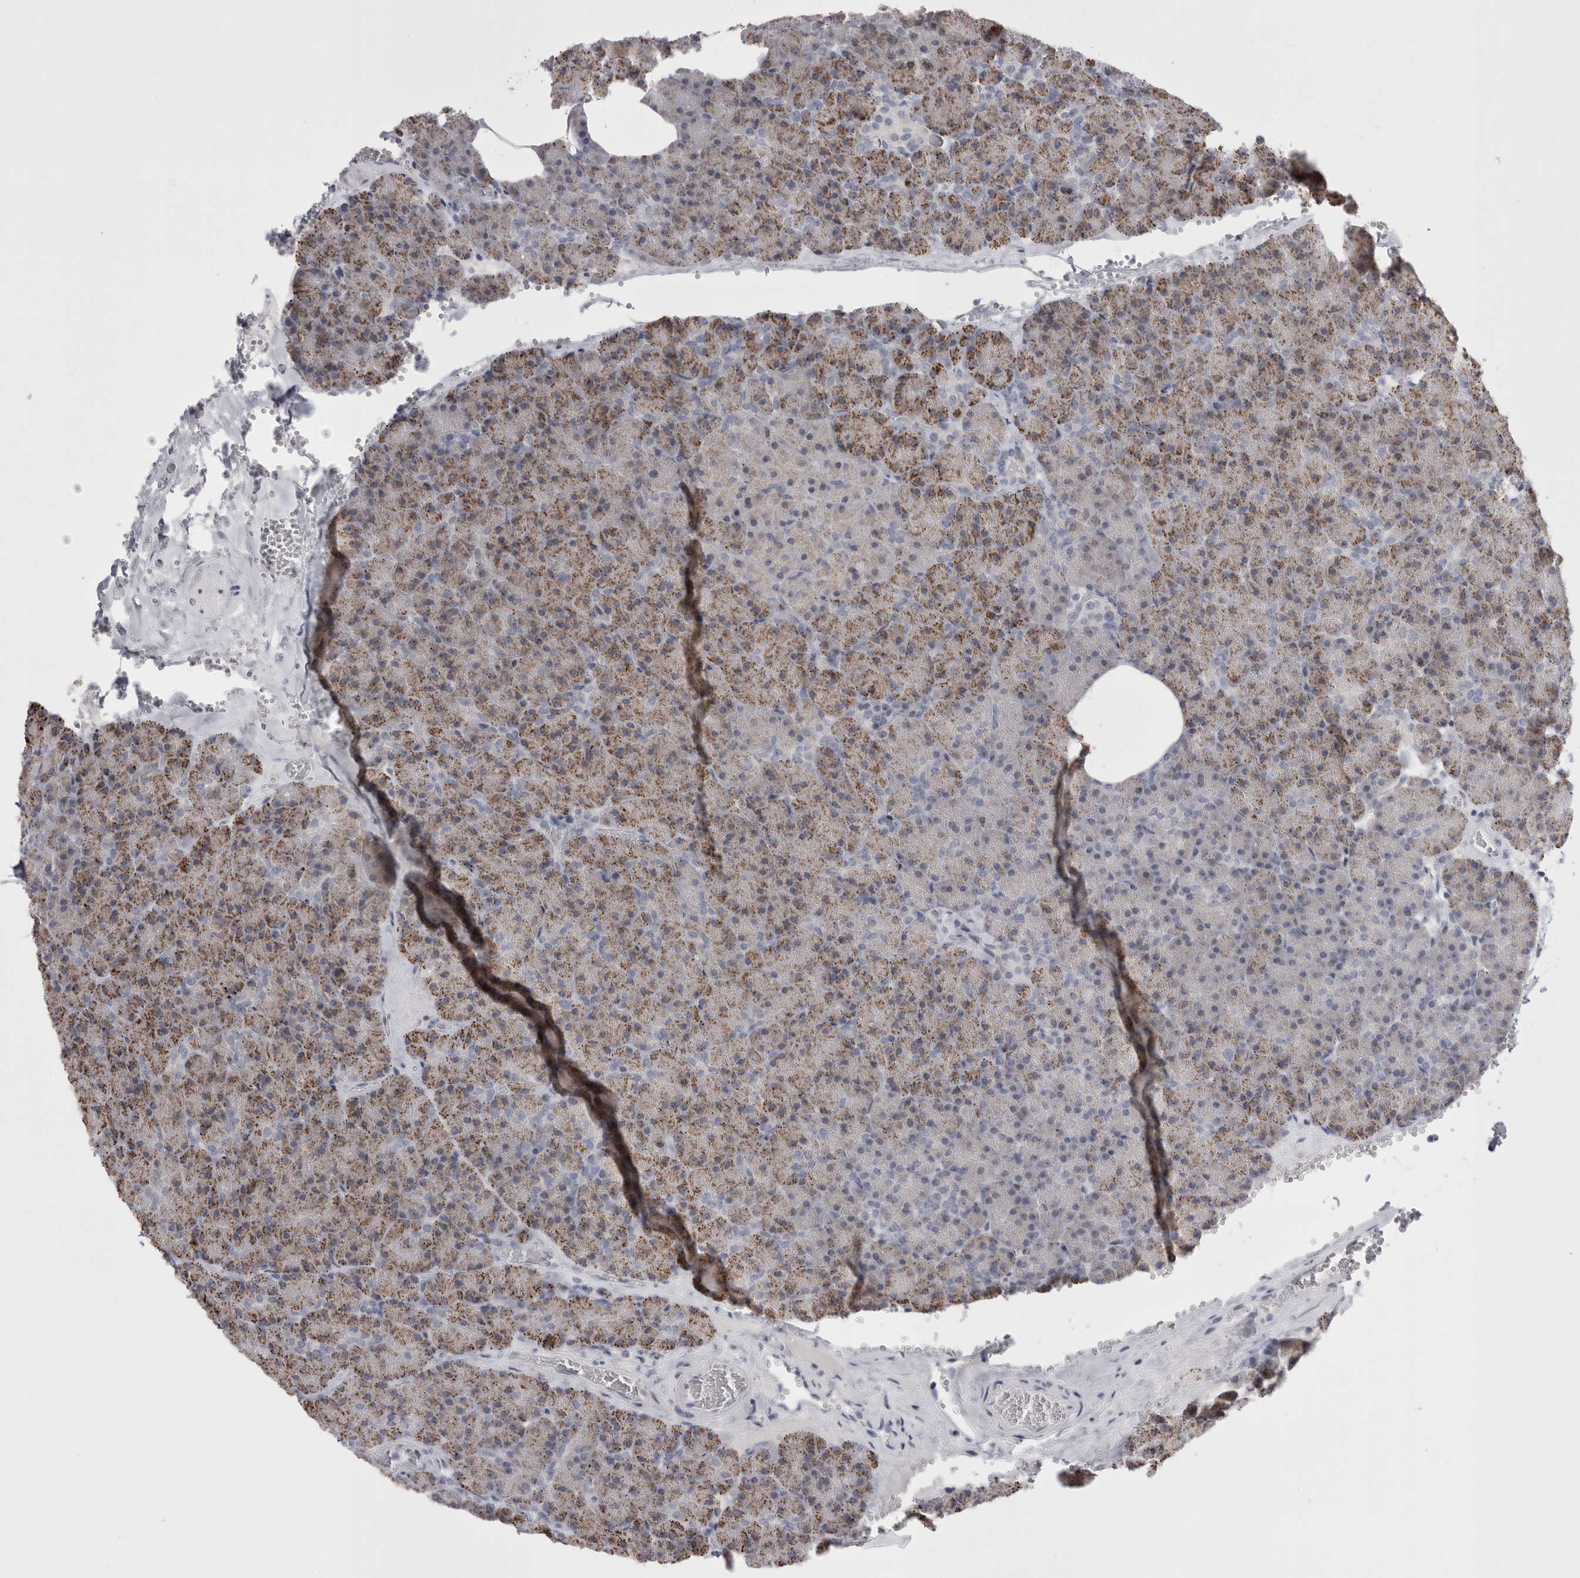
{"staining": {"intensity": "moderate", "quantity": ">75%", "location": "cytoplasmic/membranous"}, "tissue": "pancreas", "cell_type": "Exocrine glandular cells", "image_type": "normal", "snomed": [{"axis": "morphology", "description": "Normal tissue, NOS"}, {"axis": "morphology", "description": "Carcinoid, malignant, NOS"}, {"axis": "topography", "description": "Pancreas"}], "caption": "Immunohistochemistry (IHC) image of benign pancreas: pancreas stained using immunohistochemistry (IHC) reveals medium levels of moderate protein expression localized specifically in the cytoplasmic/membranous of exocrine glandular cells, appearing as a cytoplasmic/membranous brown color.", "gene": "FNDC8", "patient": {"sex": "female", "age": 35}}